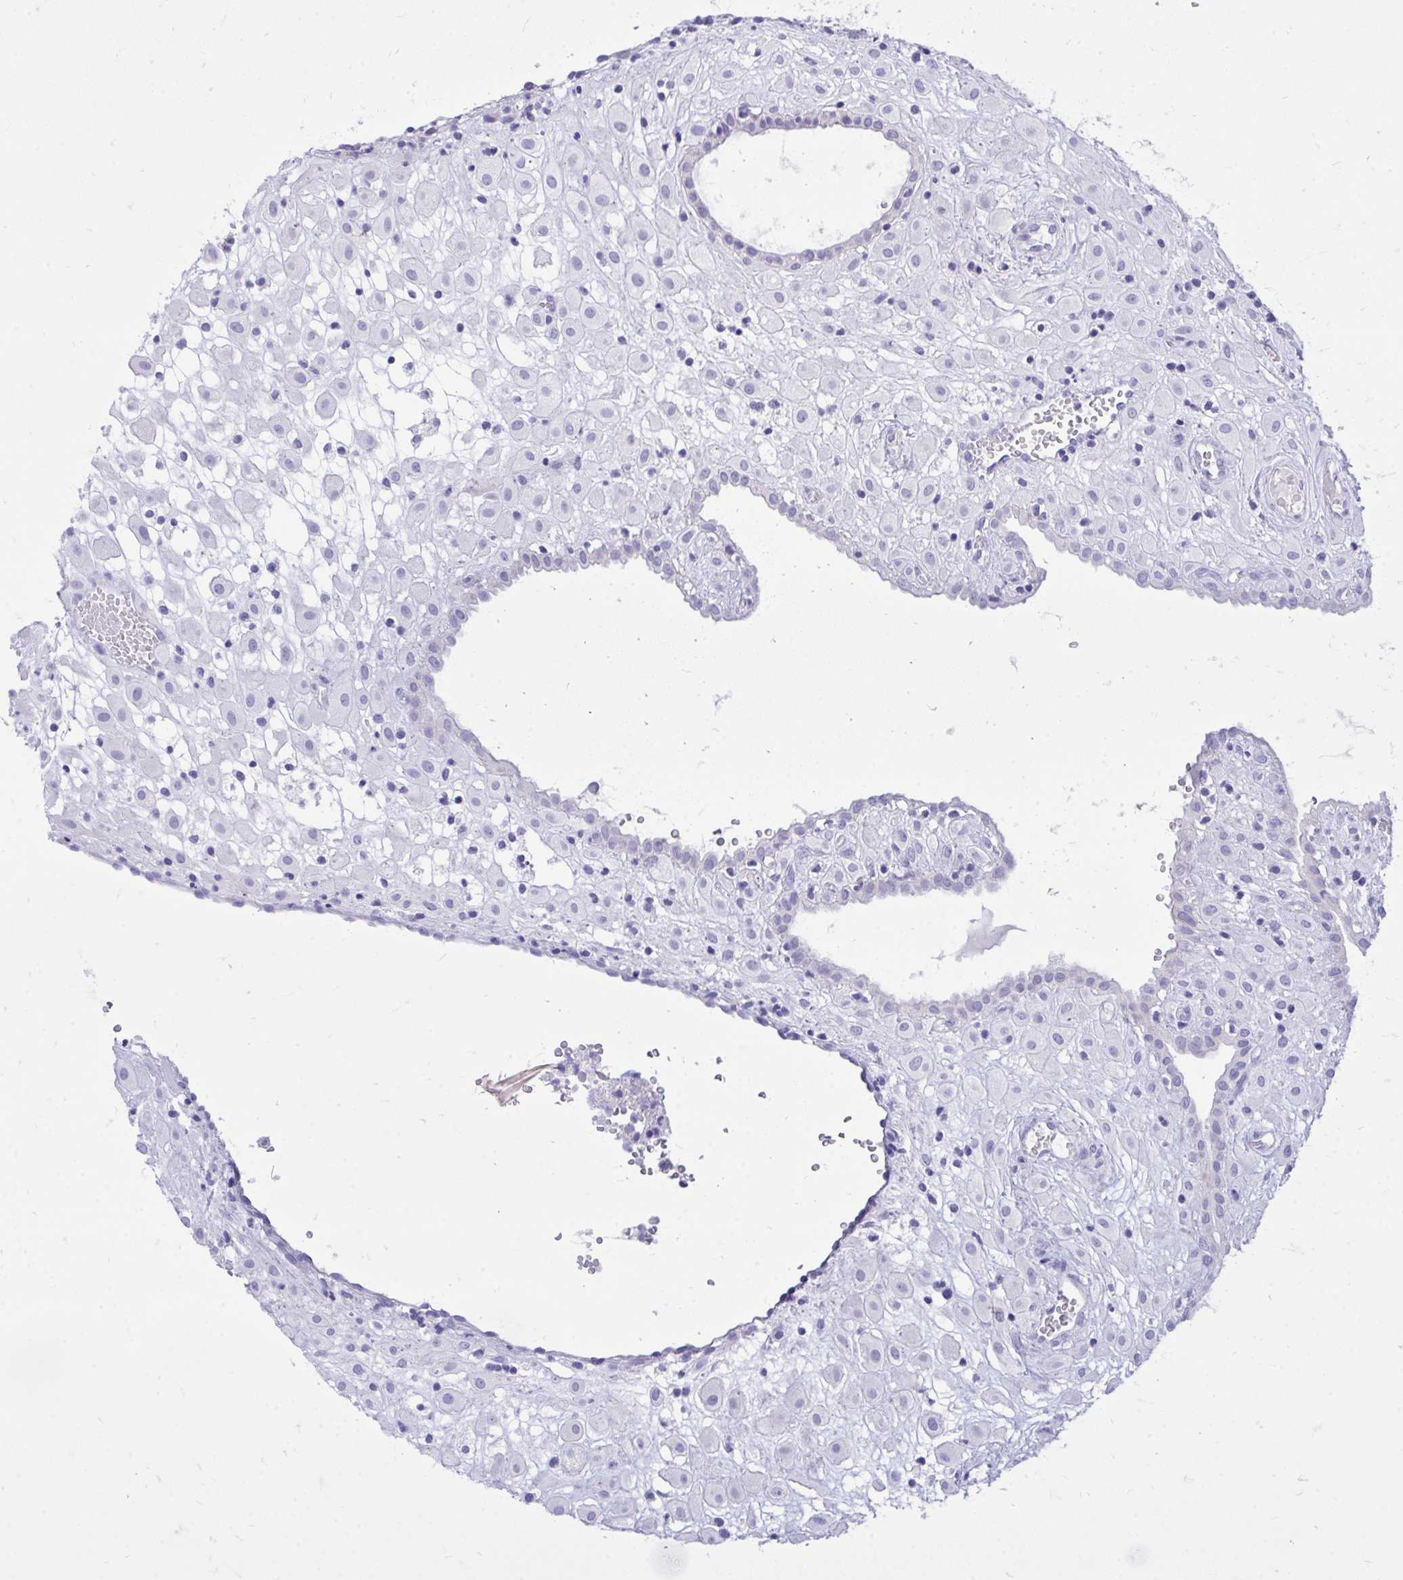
{"staining": {"intensity": "negative", "quantity": "none", "location": "none"}, "tissue": "placenta", "cell_type": "Decidual cells", "image_type": "normal", "snomed": [{"axis": "morphology", "description": "Normal tissue, NOS"}, {"axis": "topography", "description": "Placenta"}], "caption": "Benign placenta was stained to show a protein in brown. There is no significant staining in decidual cells.", "gene": "ANKDD1B", "patient": {"sex": "female", "age": 24}}